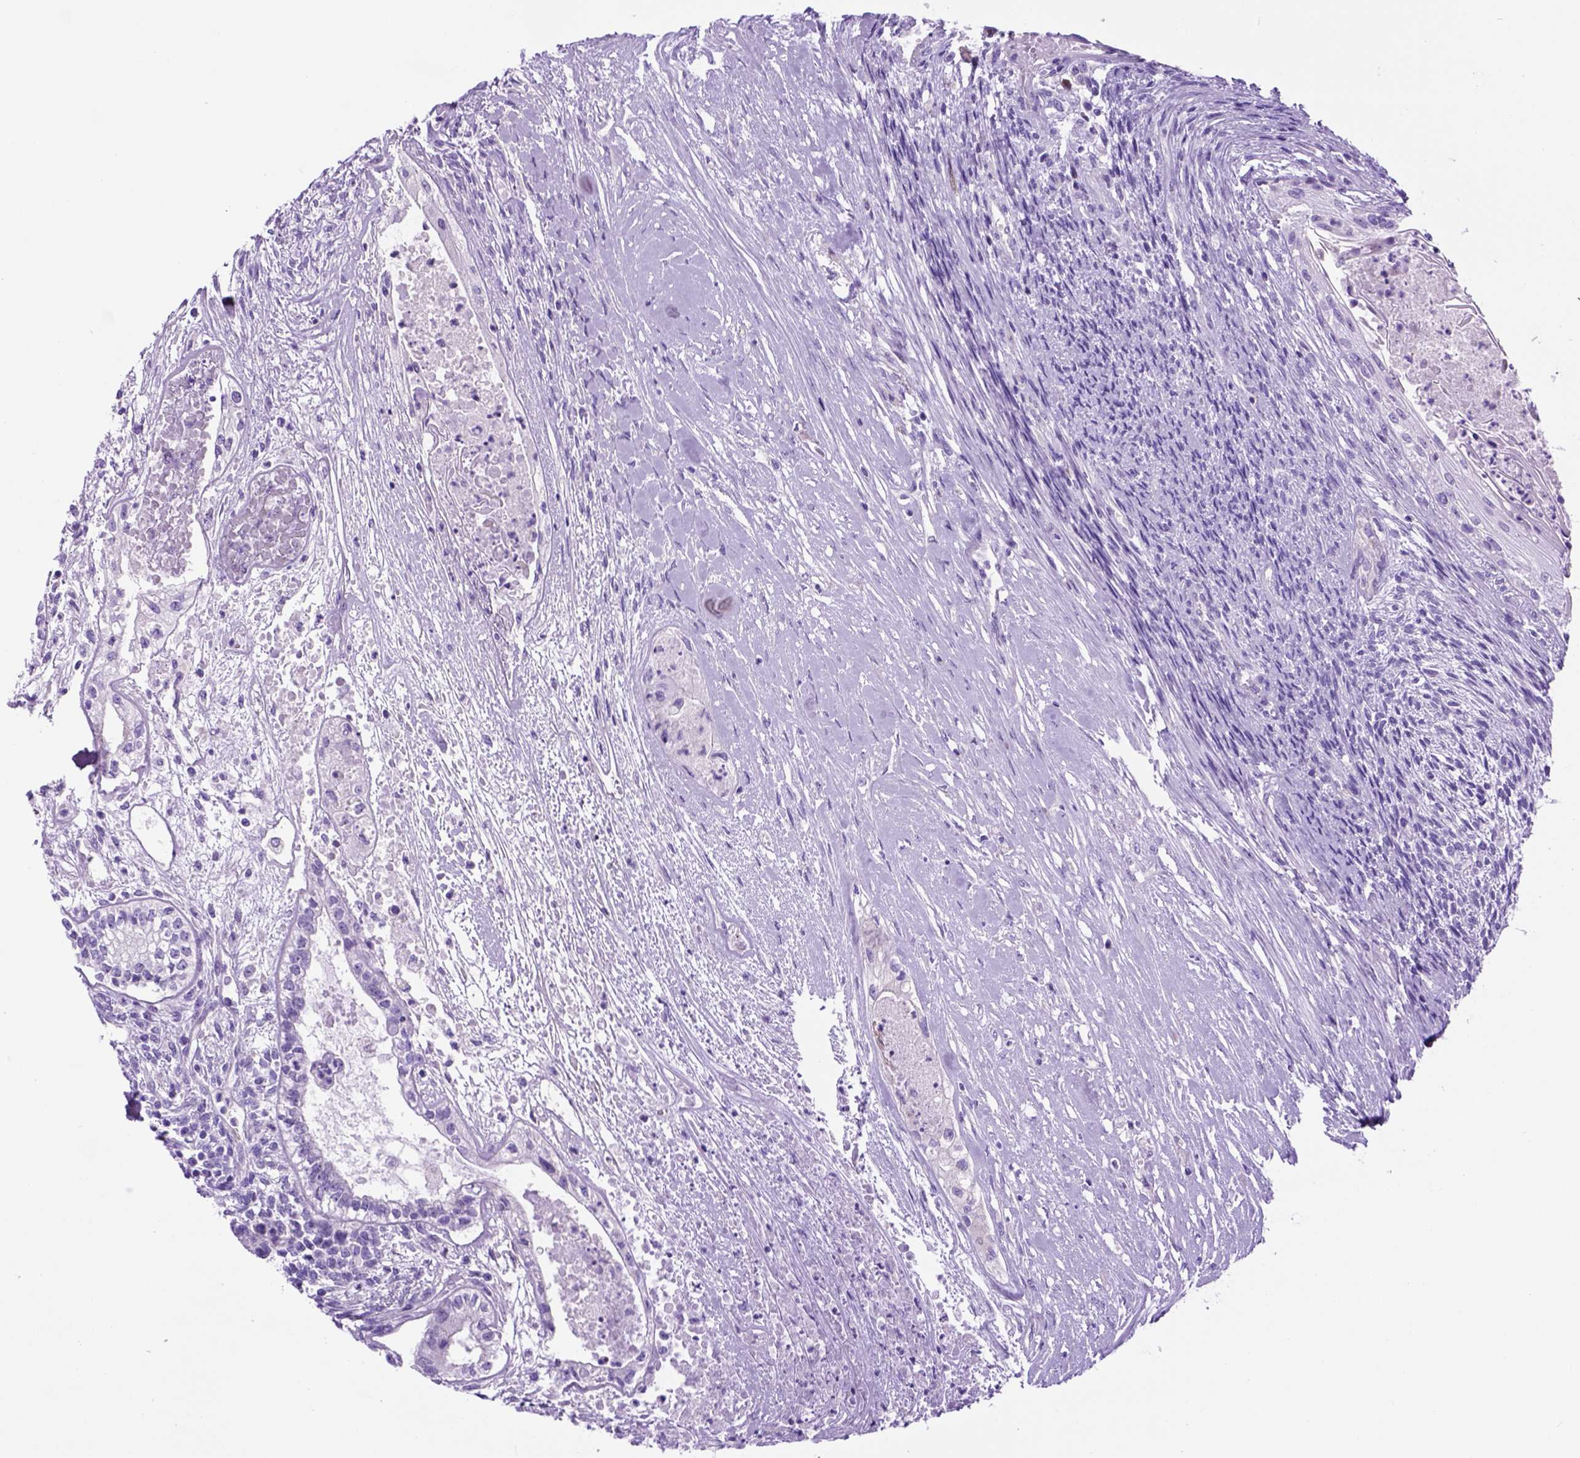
{"staining": {"intensity": "negative", "quantity": "none", "location": "none"}, "tissue": "testis cancer", "cell_type": "Tumor cells", "image_type": "cancer", "snomed": [{"axis": "morphology", "description": "Carcinoma, Embryonal, NOS"}, {"axis": "topography", "description": "Testis"}], "caption": "Tumor cells show no significant positivity in embryonal carcinoma (testis). (DAB immunohistochemistry with hematoxylin counter stain).", "gene": "HHIPL2", "patient": {"sex": "male", "age": 37}}